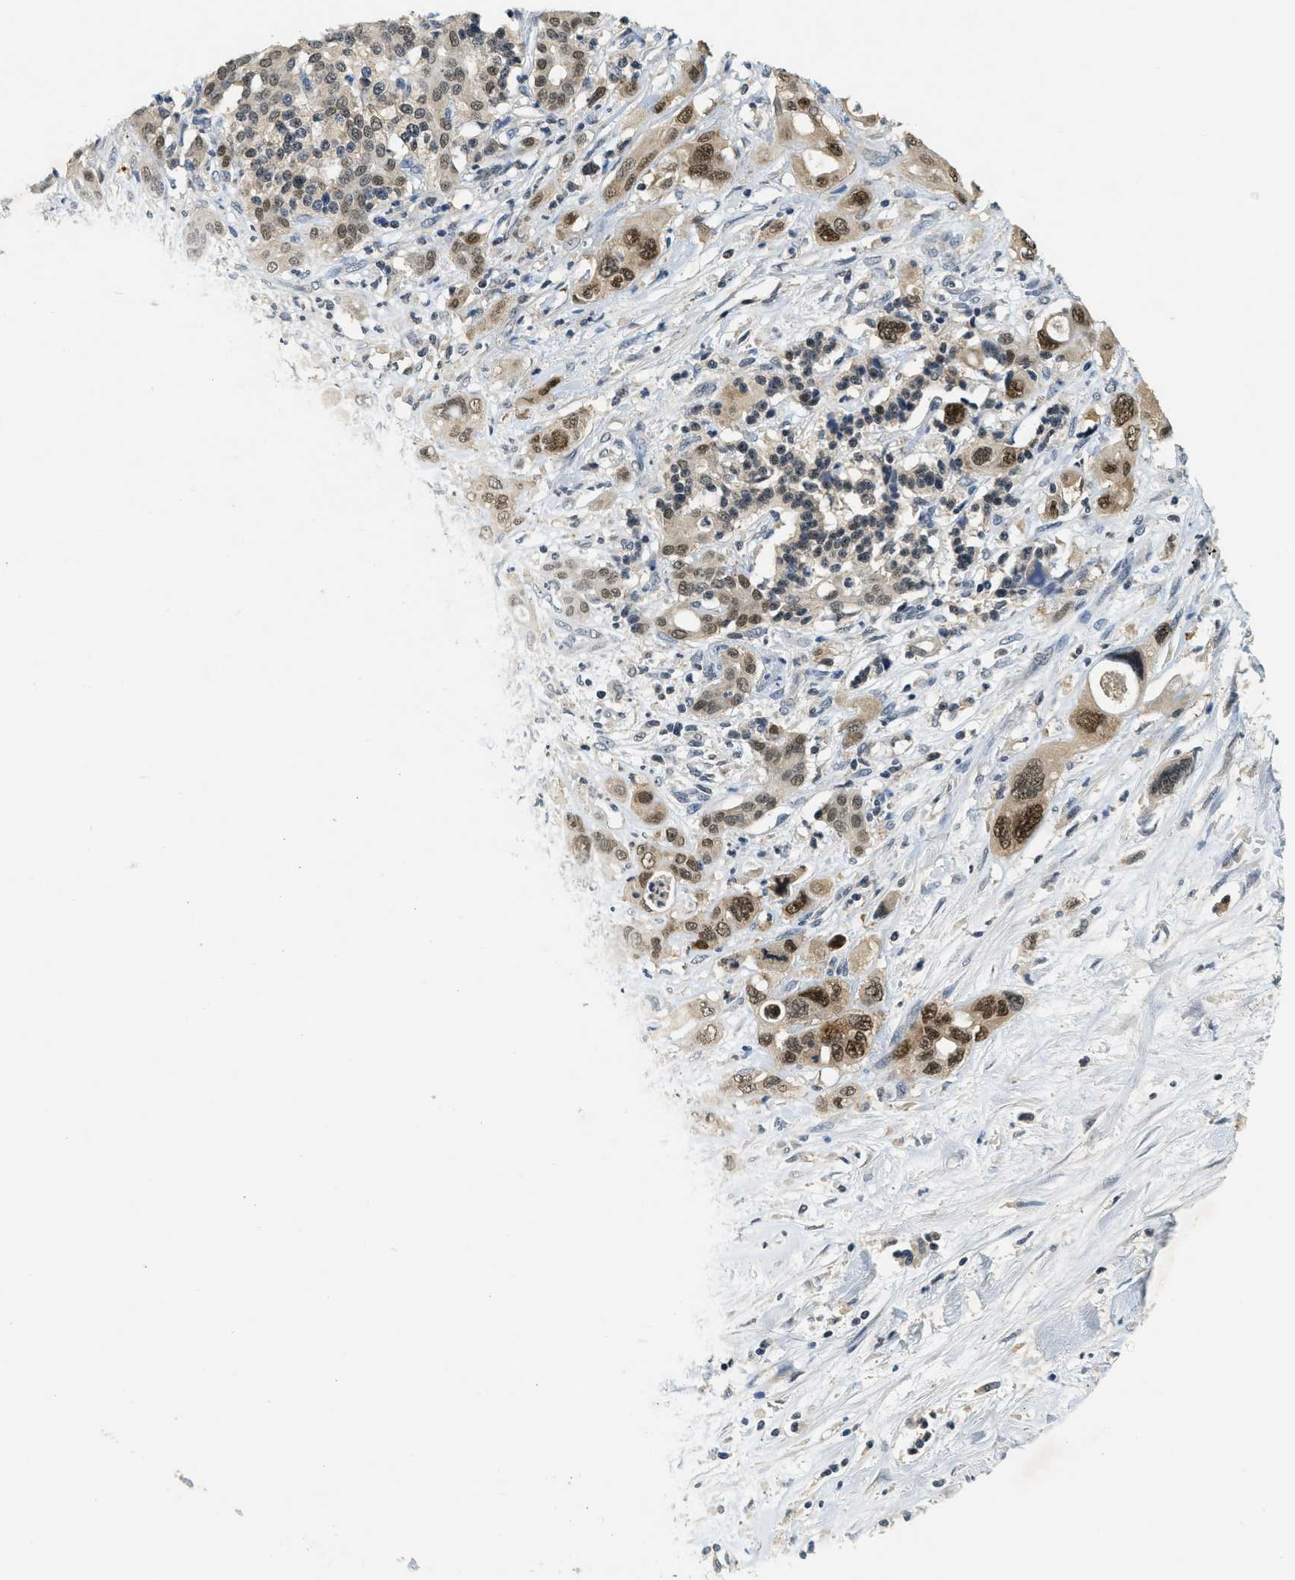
{"staining": {"intensity": "strong", "quantity": ">75%", "location": "nuclear"}, "tissue": "pancreatic cancer", "cell_type": "Tumor cells", "image_type": "cancer", "snomed": [{"axis": "morphology", "description": "Adenocarcinoma, NOS"}, {"axis": "topography", "description": "Pancreas"}], "caption": "A brown stain shows strong nuclear staining of a protein in pancreatic cancer tumor cells. The protein is stained brown, and the nuclei are stained in blue (DAB IHC with brightfield microscopy, high magnification).", "gene": "DNAJB1", "patient": {"sex": "male", "age": 46}}